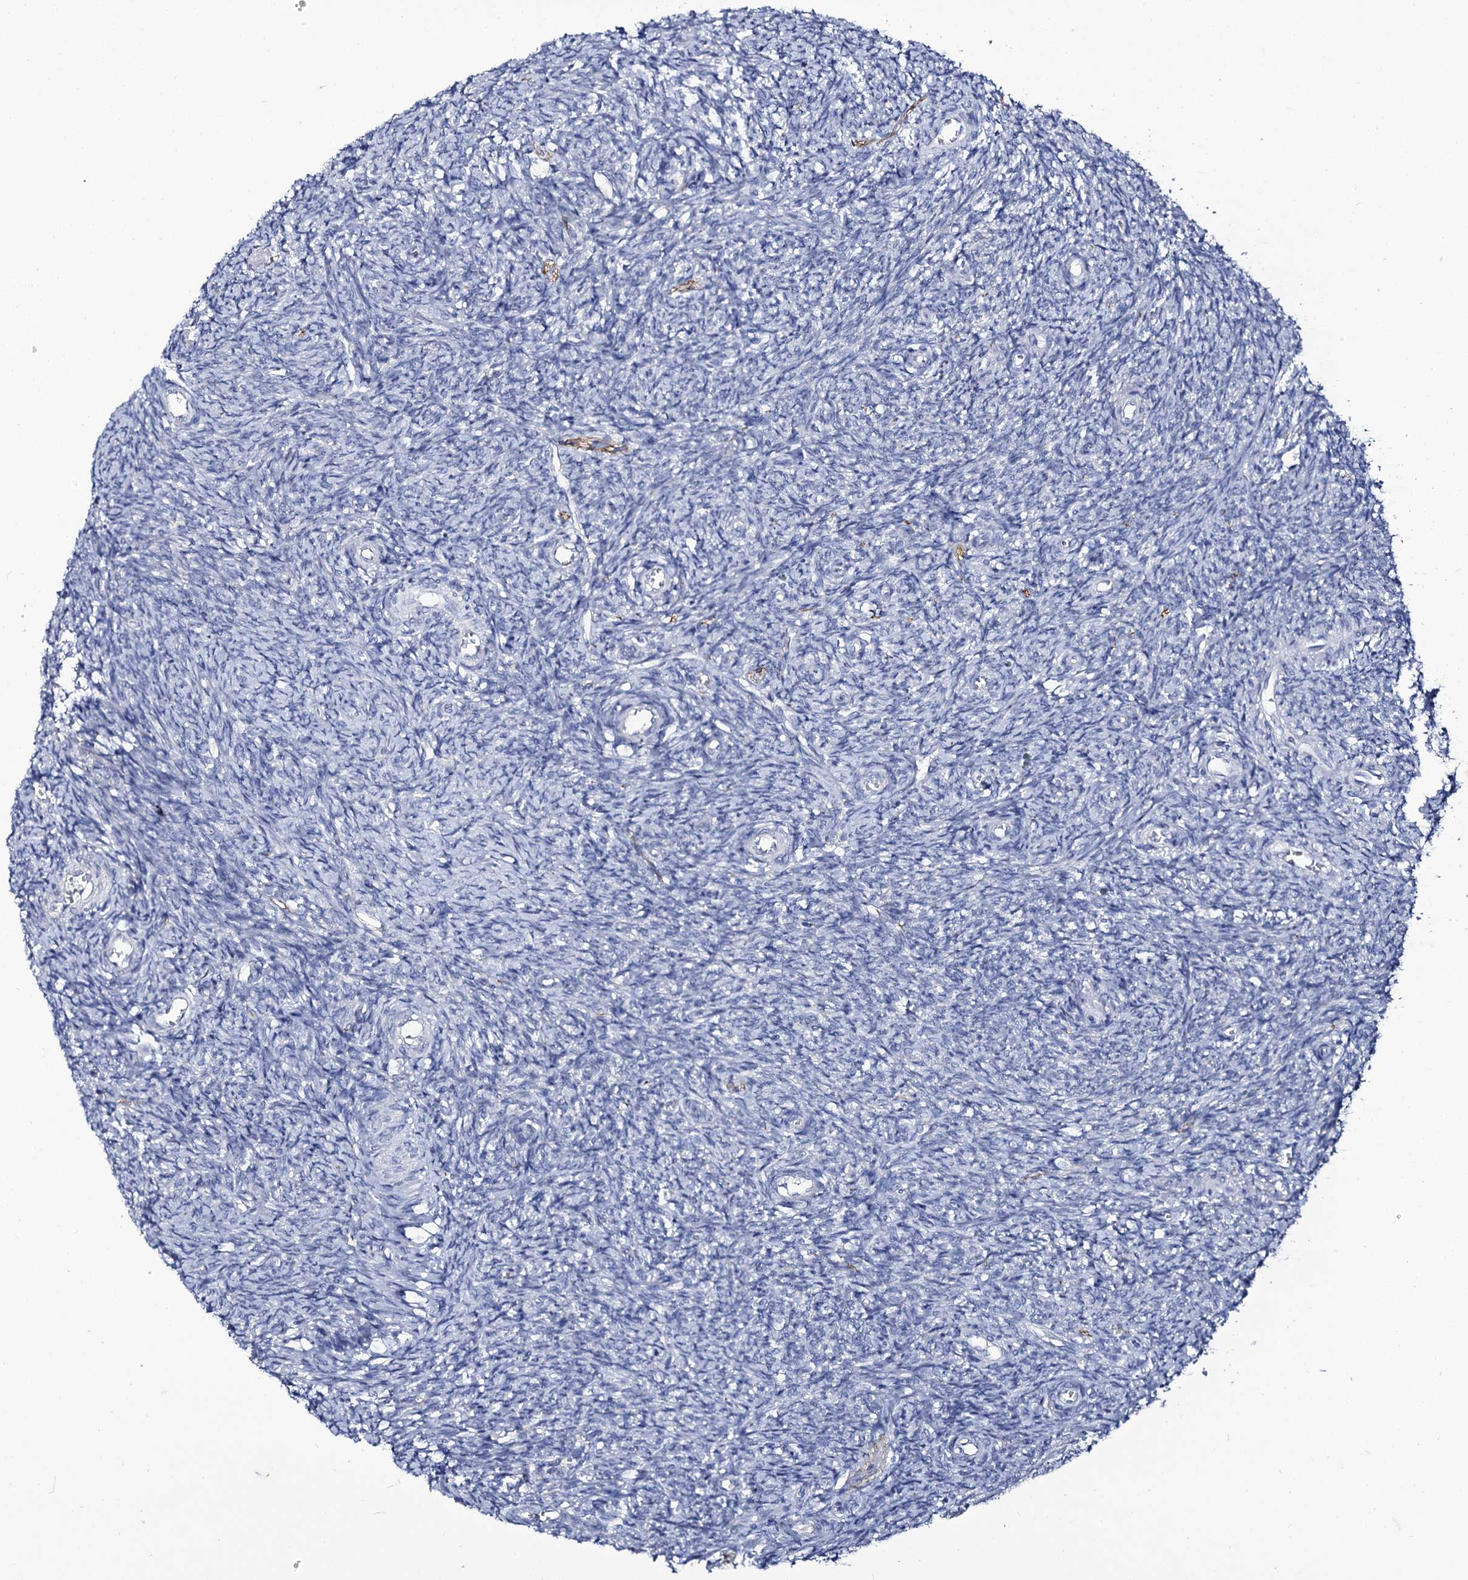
{"staining": {"intensity": "weak", "quantity": "<25%", "location": "cytoplasmic/membranous"}, "tissue": "ovary", "cell_type": "Follicle cells", "image_type": "normal", "snomed": [{"axis": "morphology", "description": "Normal tissue, NOS"}, {"axis": "topography", "description": "Ovary"}], "caption": "Benign ovary was stained to show a protein in brown. There is no significant expression in follicle cells.", "gene": "PANX2", "patient": {"sex": "female", "age": 44}}